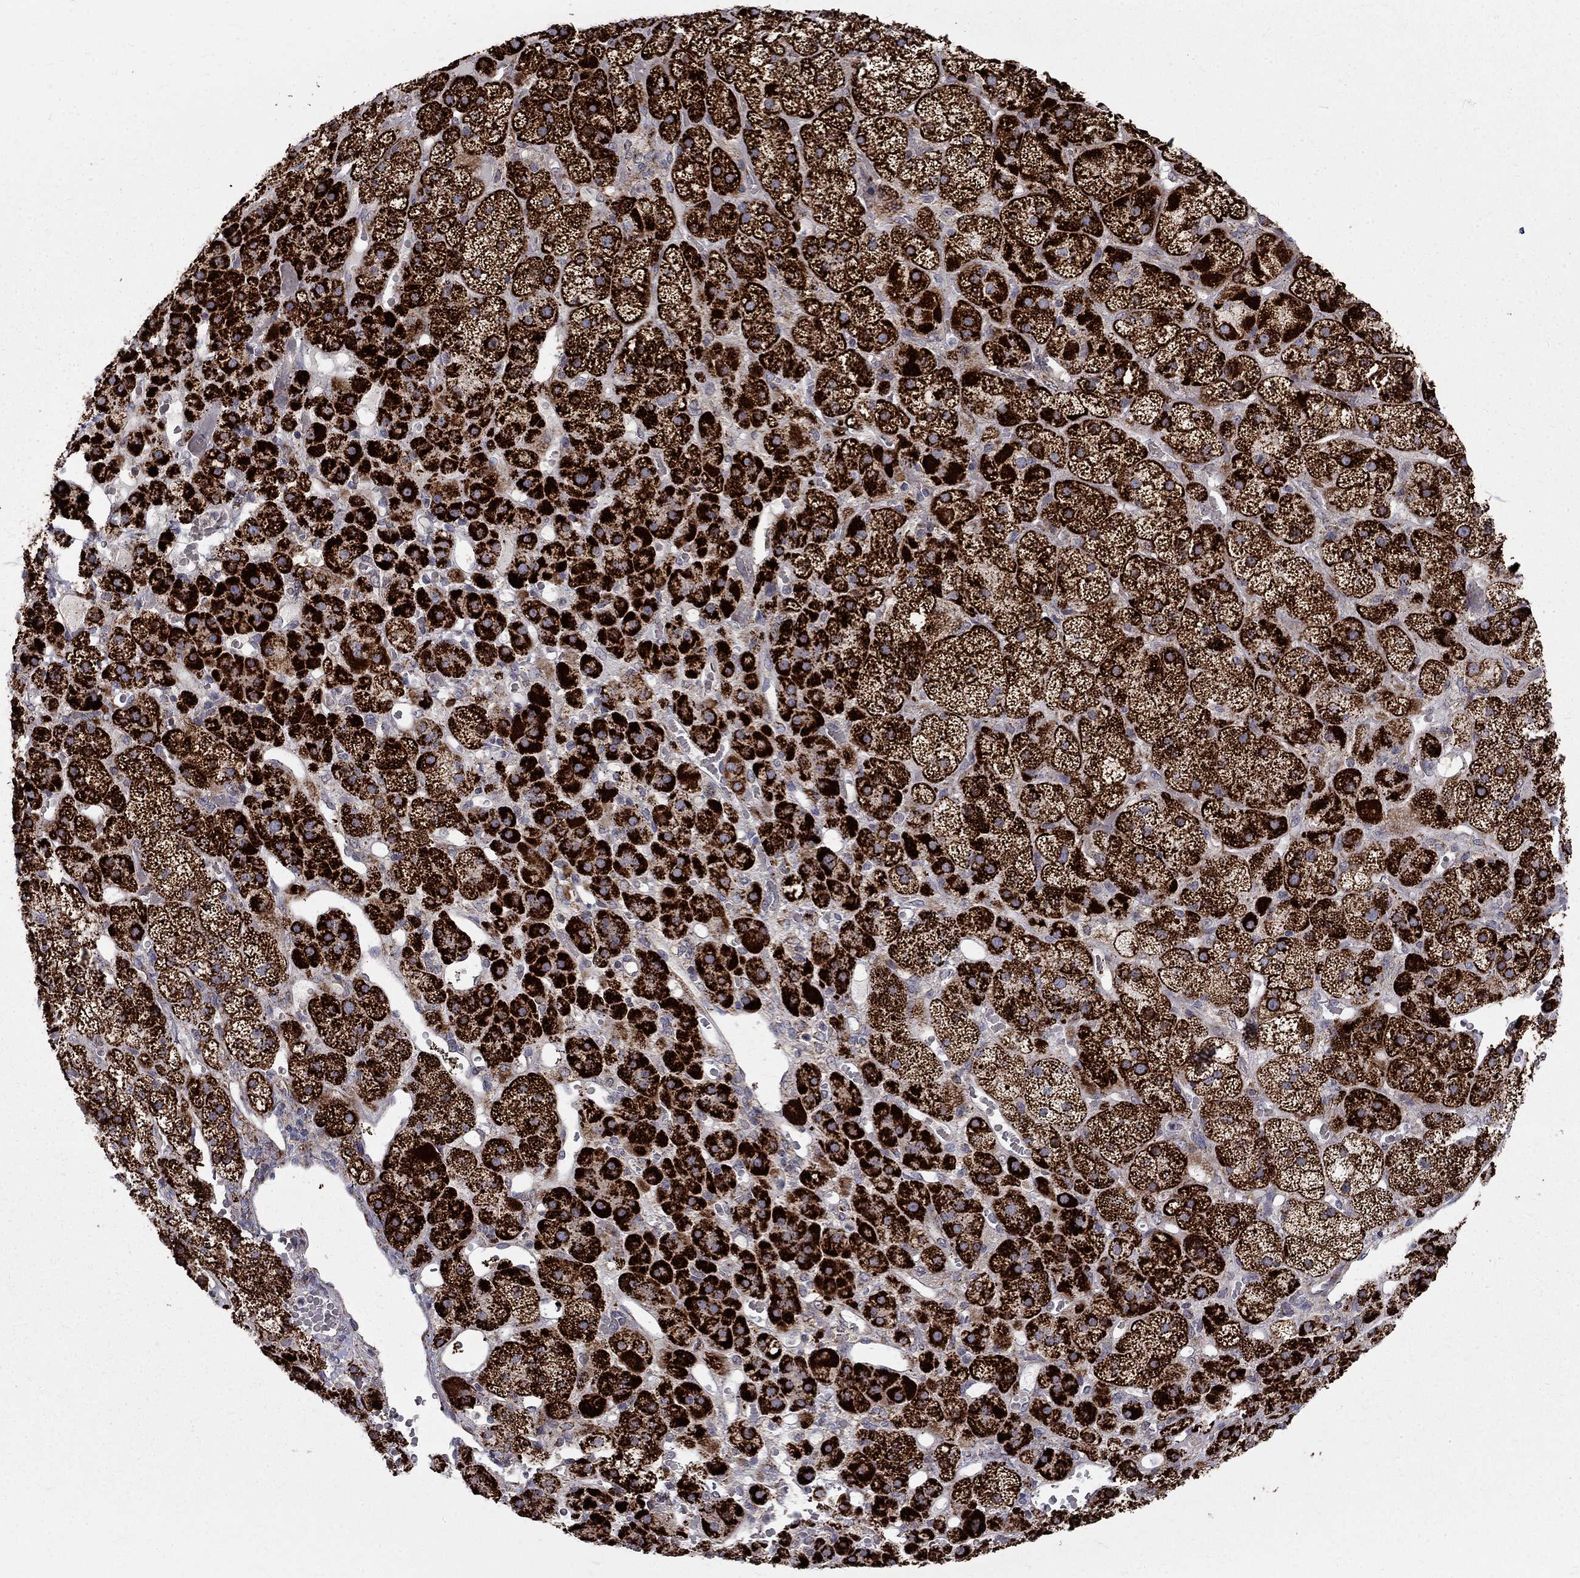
{"staining": {"intensity": "strong", "quantity": ">75%", "location": "cytoplasmic/membranous"}, "tissue": "adrenal gland", "cell_type": "Glandular cells", "image_type": "normal", "snomed": [{"axis": "morphology", "description": "Normal tissue, NOS"}, {"axis": "topography", "description": "Adrenal gland"}], "caption": "Immunohistochemical staining of unremarkable adrenal gland reveals strong cytoplasmic/membranous protein expression in approximately >75% of glandular cells.", "gene": "ALDH1B1", "patient": {"sex": "male", "age": 57}}